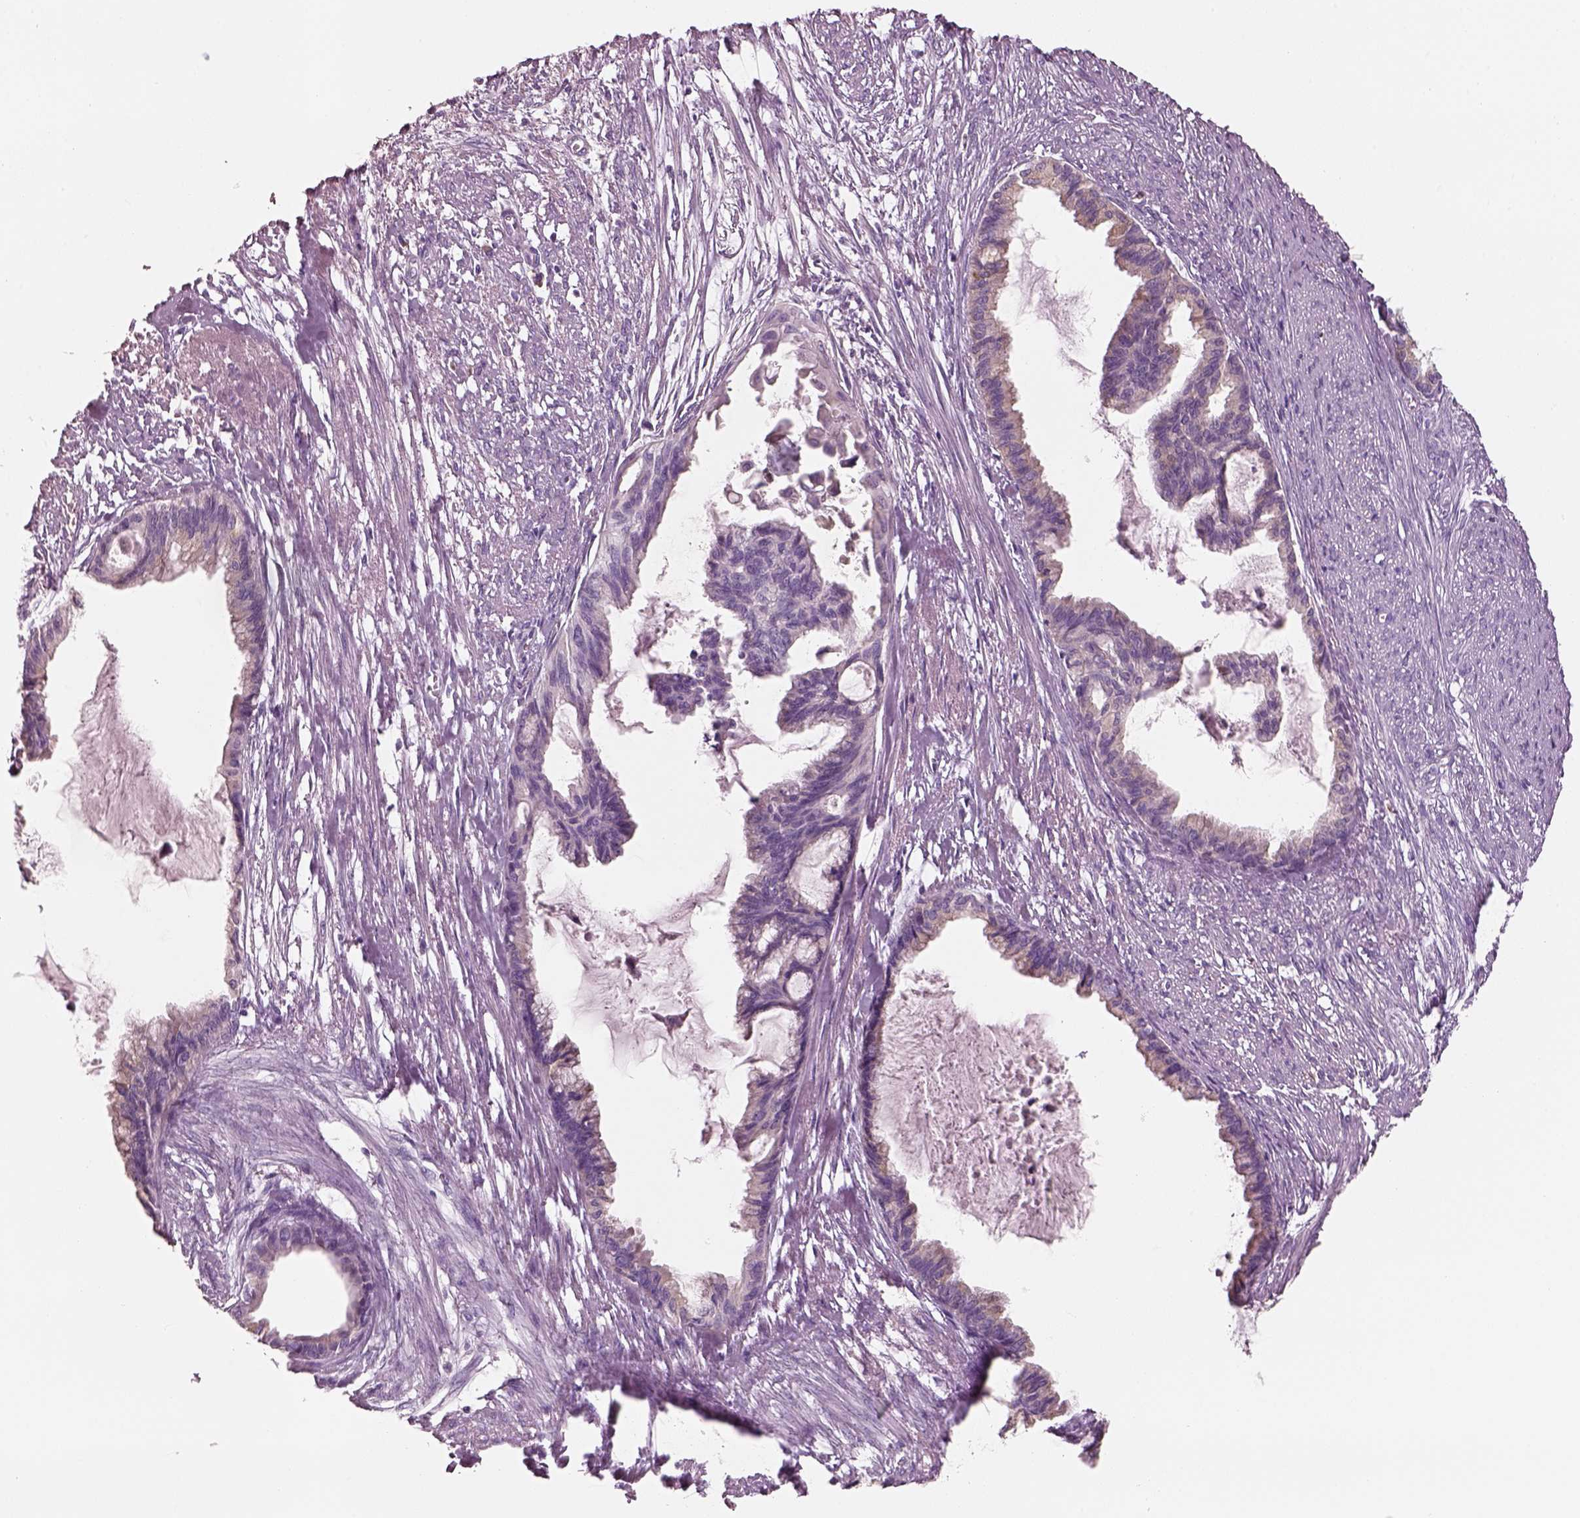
{"staining": {"intensity": "negative", "quantity": "none", "location": "none"}, "tissue": "endometrial cancer", "cell_type": "Tumor cells", "image_type": "cancer", "snomed": [{"axis": "morphology", "description": "Adenocarcinoma, NOS"}, {"axis": "topography", "description": "Endometrium"}], "caption": "An image of human endometrial cancer is negative for staining in tumor cells.", "gene": "PNOC", "patient": {"sex": "female", "age": 86}}